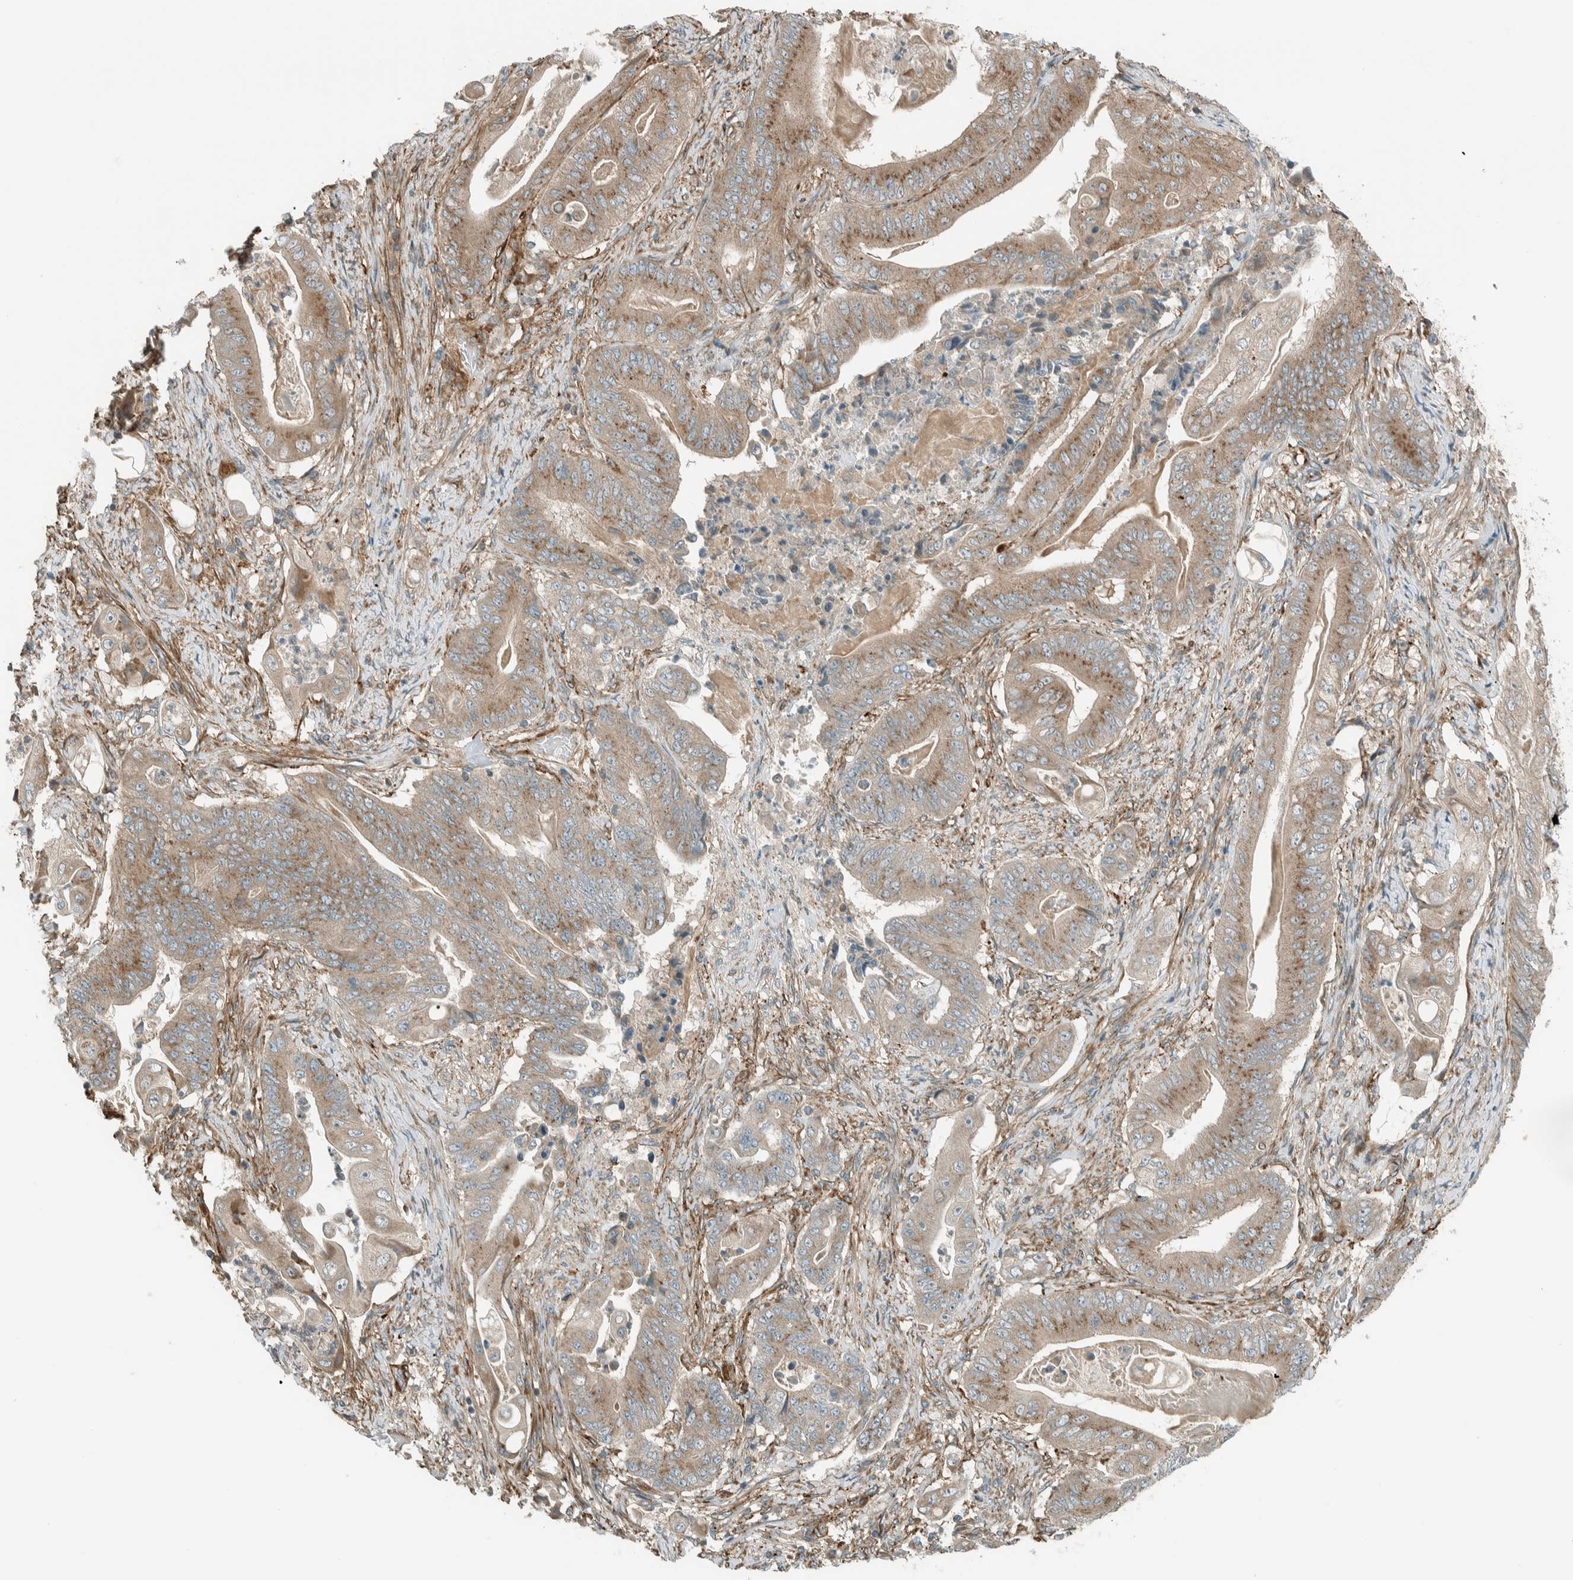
{"staining": {"intensity": "moderate", "quantity": ">75%", "location": "cytoplasmic/membranous"}, "tissue": "stomach cancer", "cell_type": "Tumor cells", "image_type": "cancer", "snomed": [{"axis": "morphology", "description": "Adenocarcinoma, NOS"}, {"axis": "topography", "description": "Stomach"}], "caption": "Immunohistochemical staining of adenocarcinoma (stomach) displays moderate cytoplasmic/membranous protein expression in approximately >75% of tumor cells.", "gene": "EXOC7", "patient": {"sex": "female", "age": 73}}